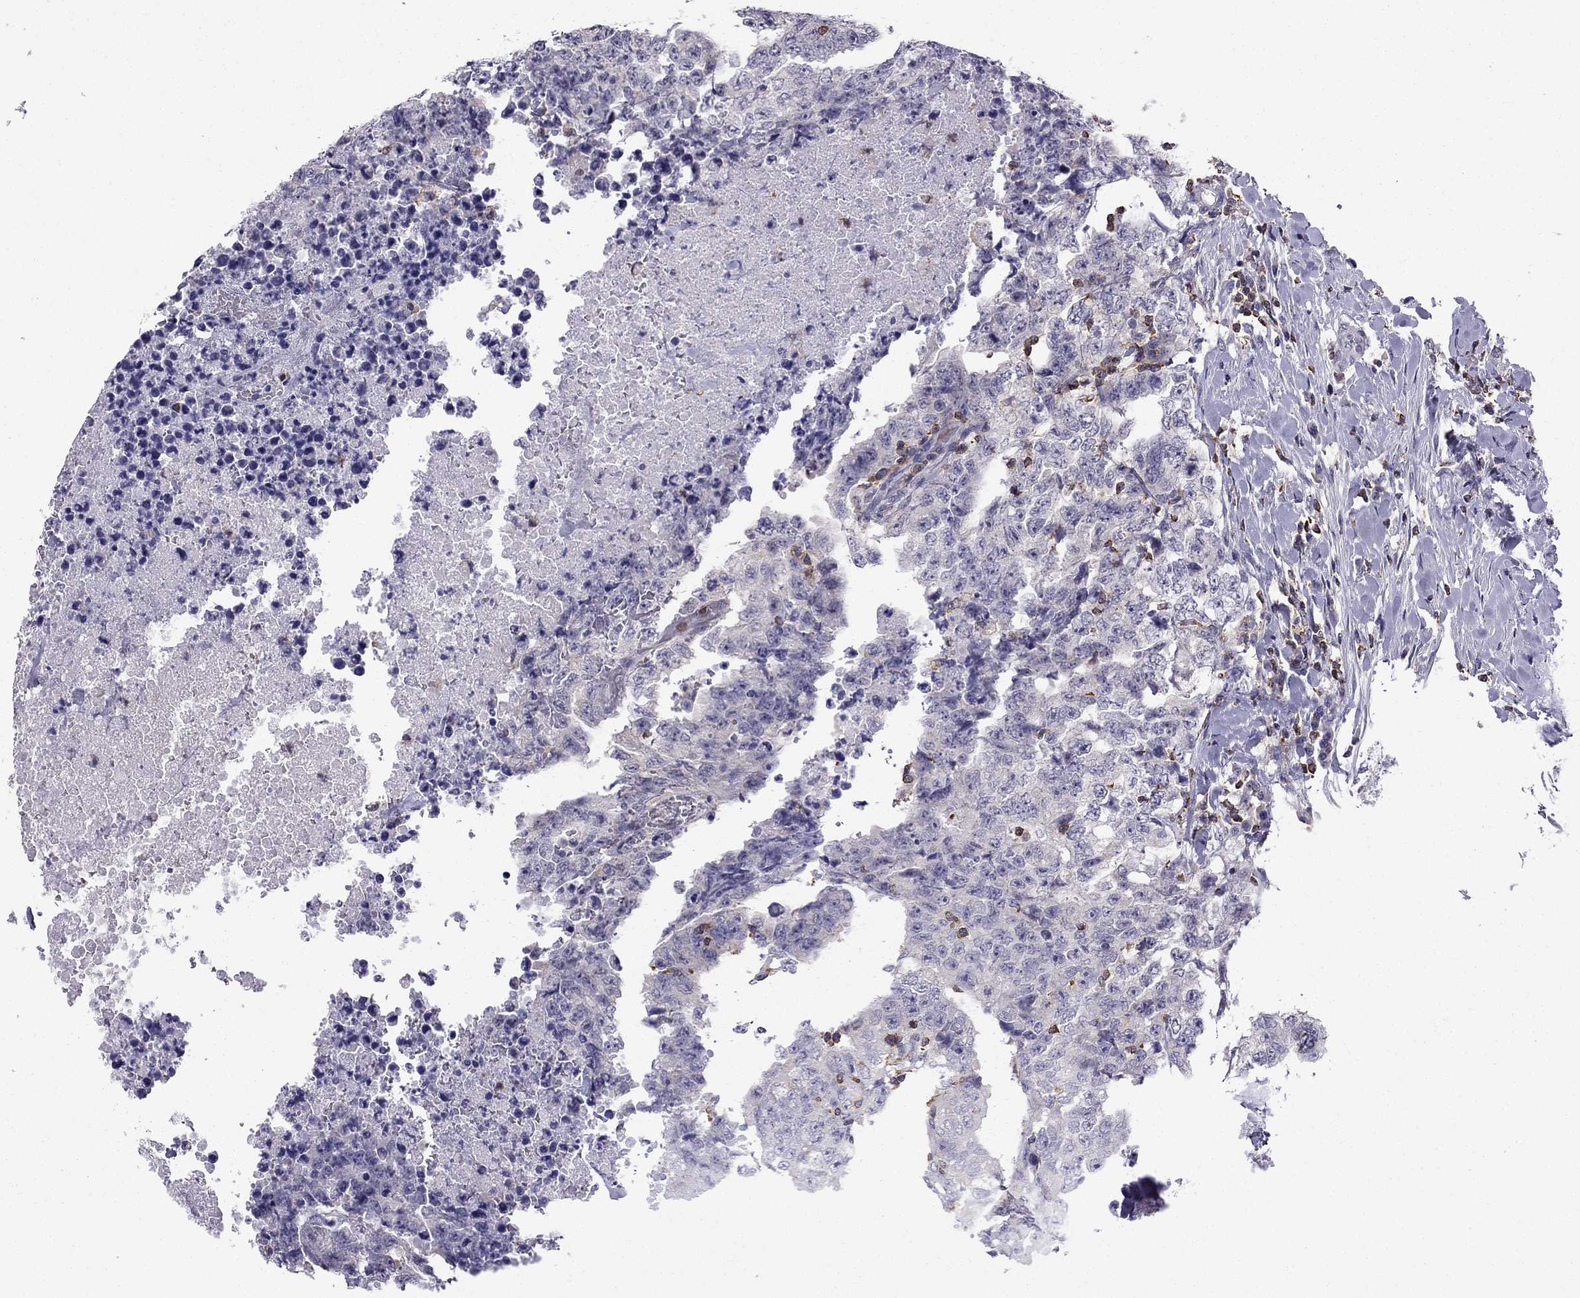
{"staining": {"intensity": "negative", "quantity": "none", "location": "none"}, "tissue": "testis cancer", "cell_type": "Tumor cells", "image_type": "cancer", "snomed": [{"axis": "morphology", "description": "Carcinoma, Embryonal, NOS"}, {"axis": "topography", "description": "Testis"}], "caption": "DAB (3,3'-diaminobenzidine) immunohistochemical staining of human embryonal carcinoma (testis) demonstrates no significant expression in tumor cells. Brightfield microscopy of IHC stained with DAB (3,3'-diaminobenzidine) (brown) and hematoxylin (blue), captured at high magnification.", "gene": "CCK", "patient": {"sex": "male", "age": 24}}